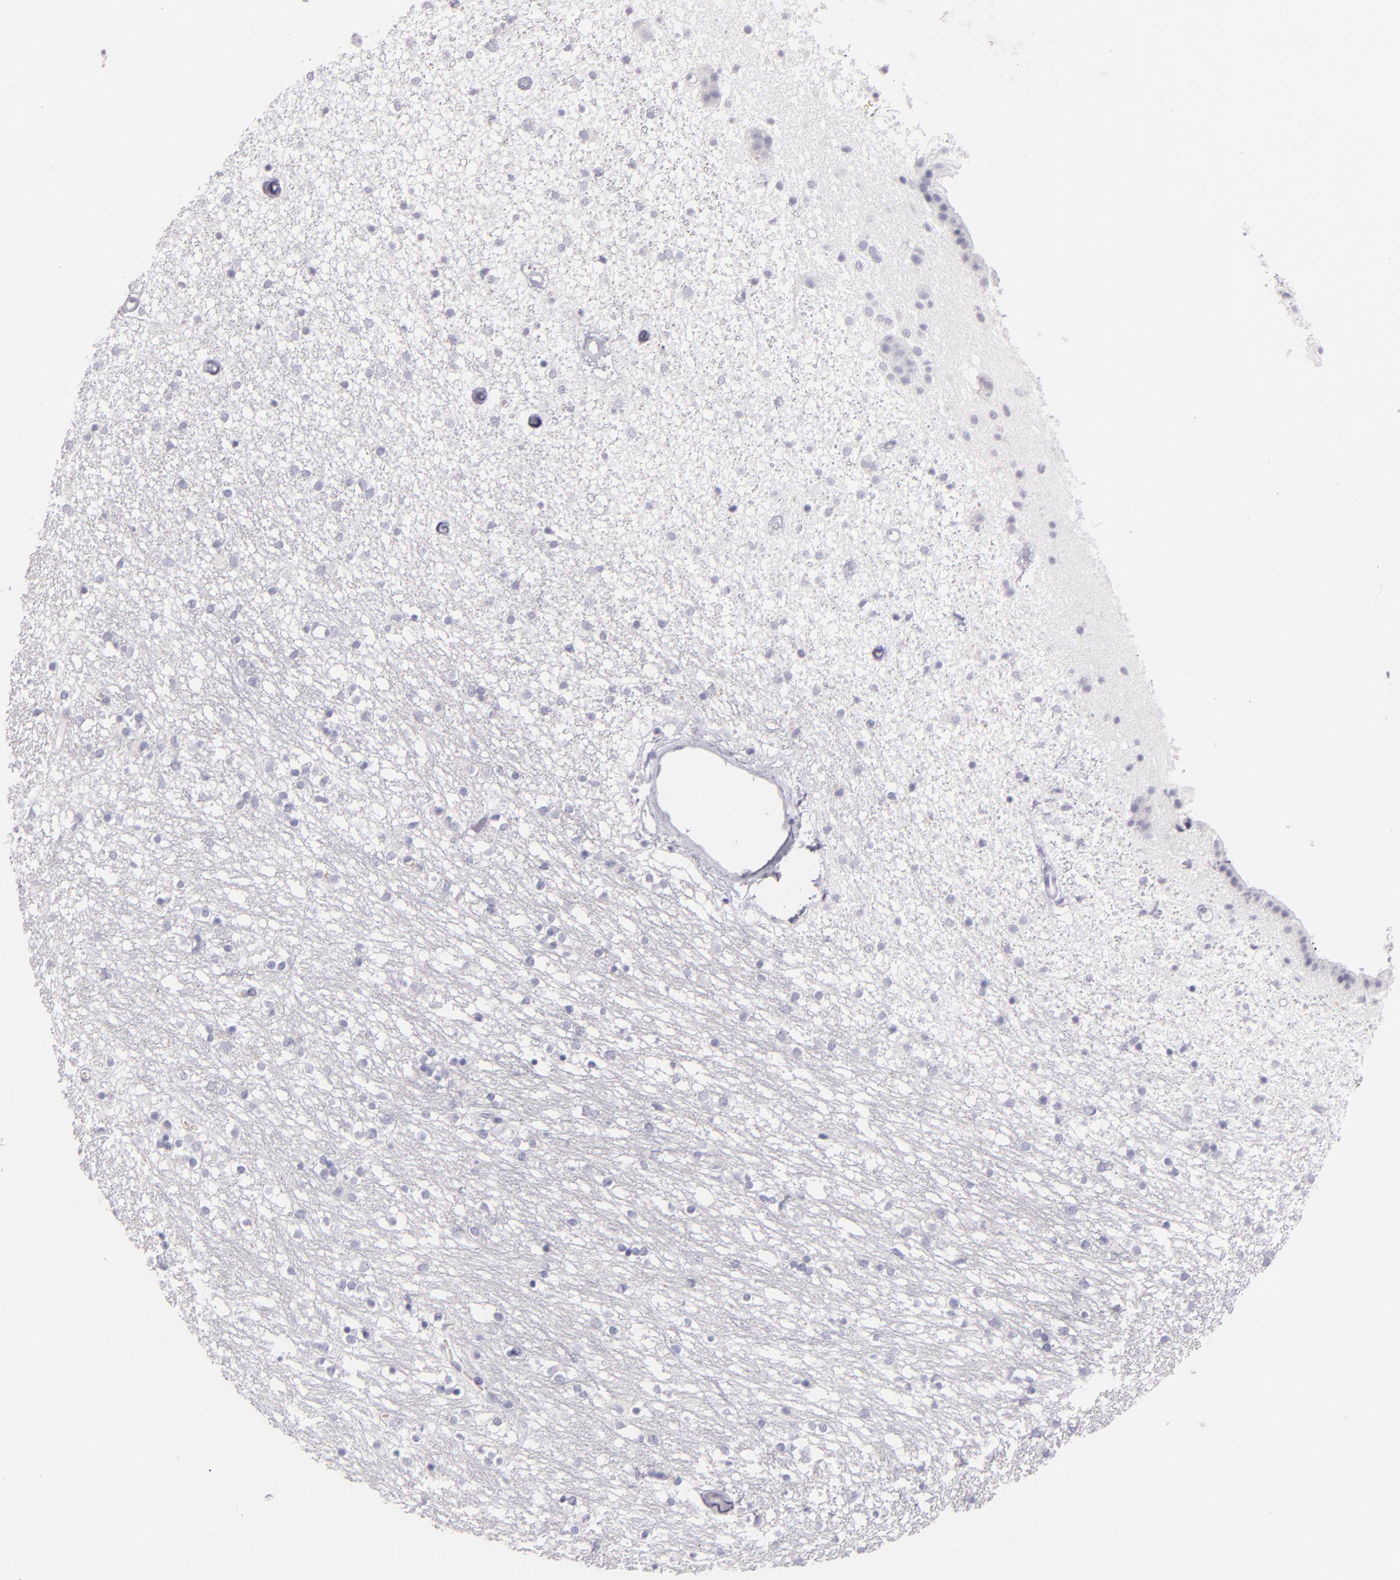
{"staining": {"intensity": "negative", "quantity": "none", "location": "none"}, "tissue": "caudate", "cell_type": "Glial cells", "image_type": "normal", "snomed": [{"axis": "morphology", "description": "Normal tissue, NOS"}, {"axis": "topography", "description": "Lateral ventricle wall"}], "caption": "Immunohistochemistry (IHC) photomicrograph of normal caudate: human caudate stained with DAB (3,3'-diaminobenzidine) exhibits no significant protein staining in glial cells.", "gene": "TPSD1", "patient": {"sex": "female", "age": 54}}